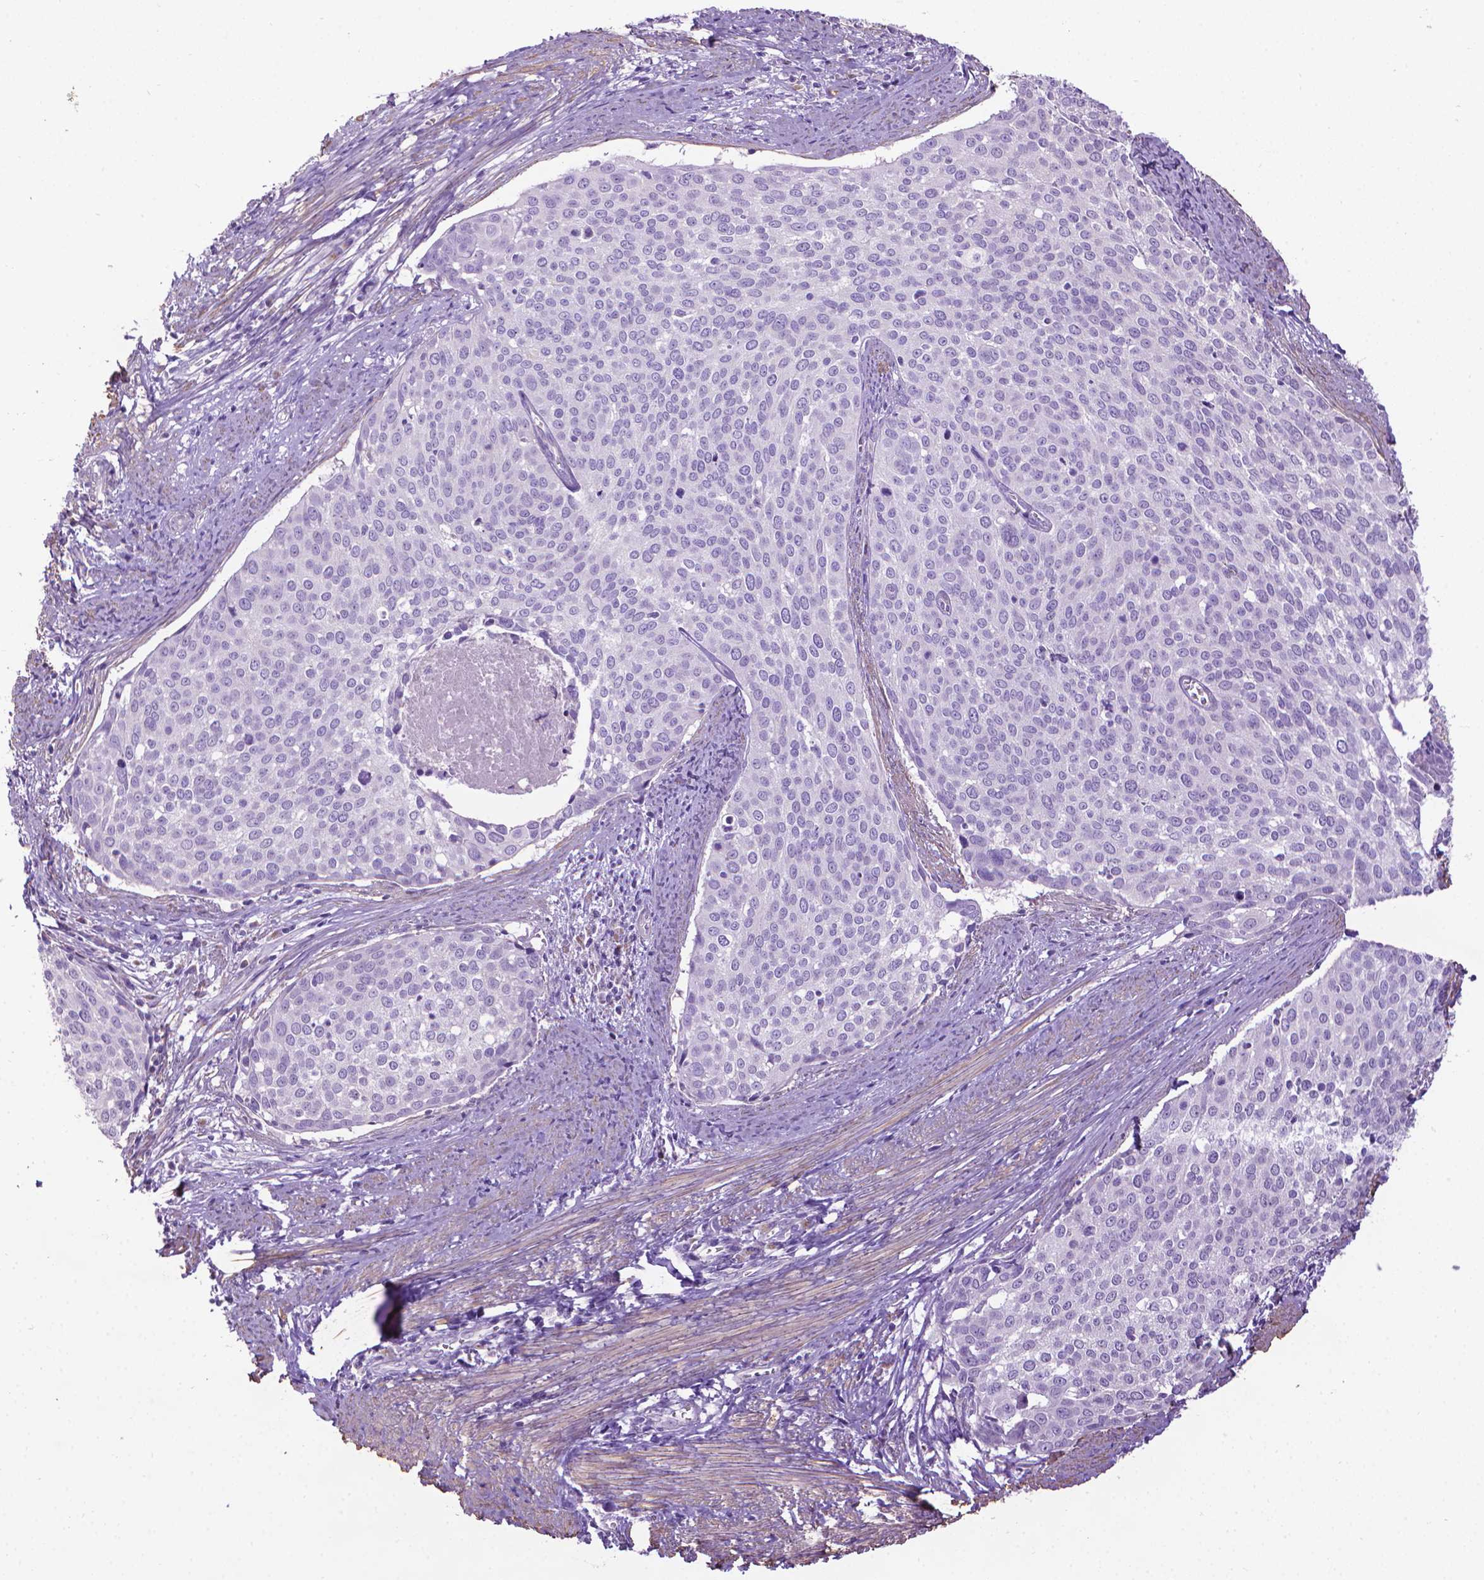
{"staining": {"intensity": "negative", "quantity": "none", "location": "none"}, "tissue": "cervical cancer", "cell_type": "Tumor cells", "image_type": "cancer", "snomed": [{"axis": "morphology", "description": "Squamous cell carcinoma, NOS"}, {"axis": "topography", "description": "Cervix"}], "caption": "Cervical cancer was stained to show a protein in brown. There is no significant staining in tumor cells. (Brightfield microscopy of DAB immunohistochemistry (IHC) at high magnification).", "gene": "AQP10", "patient": {"sex": "female", "age": 39}}